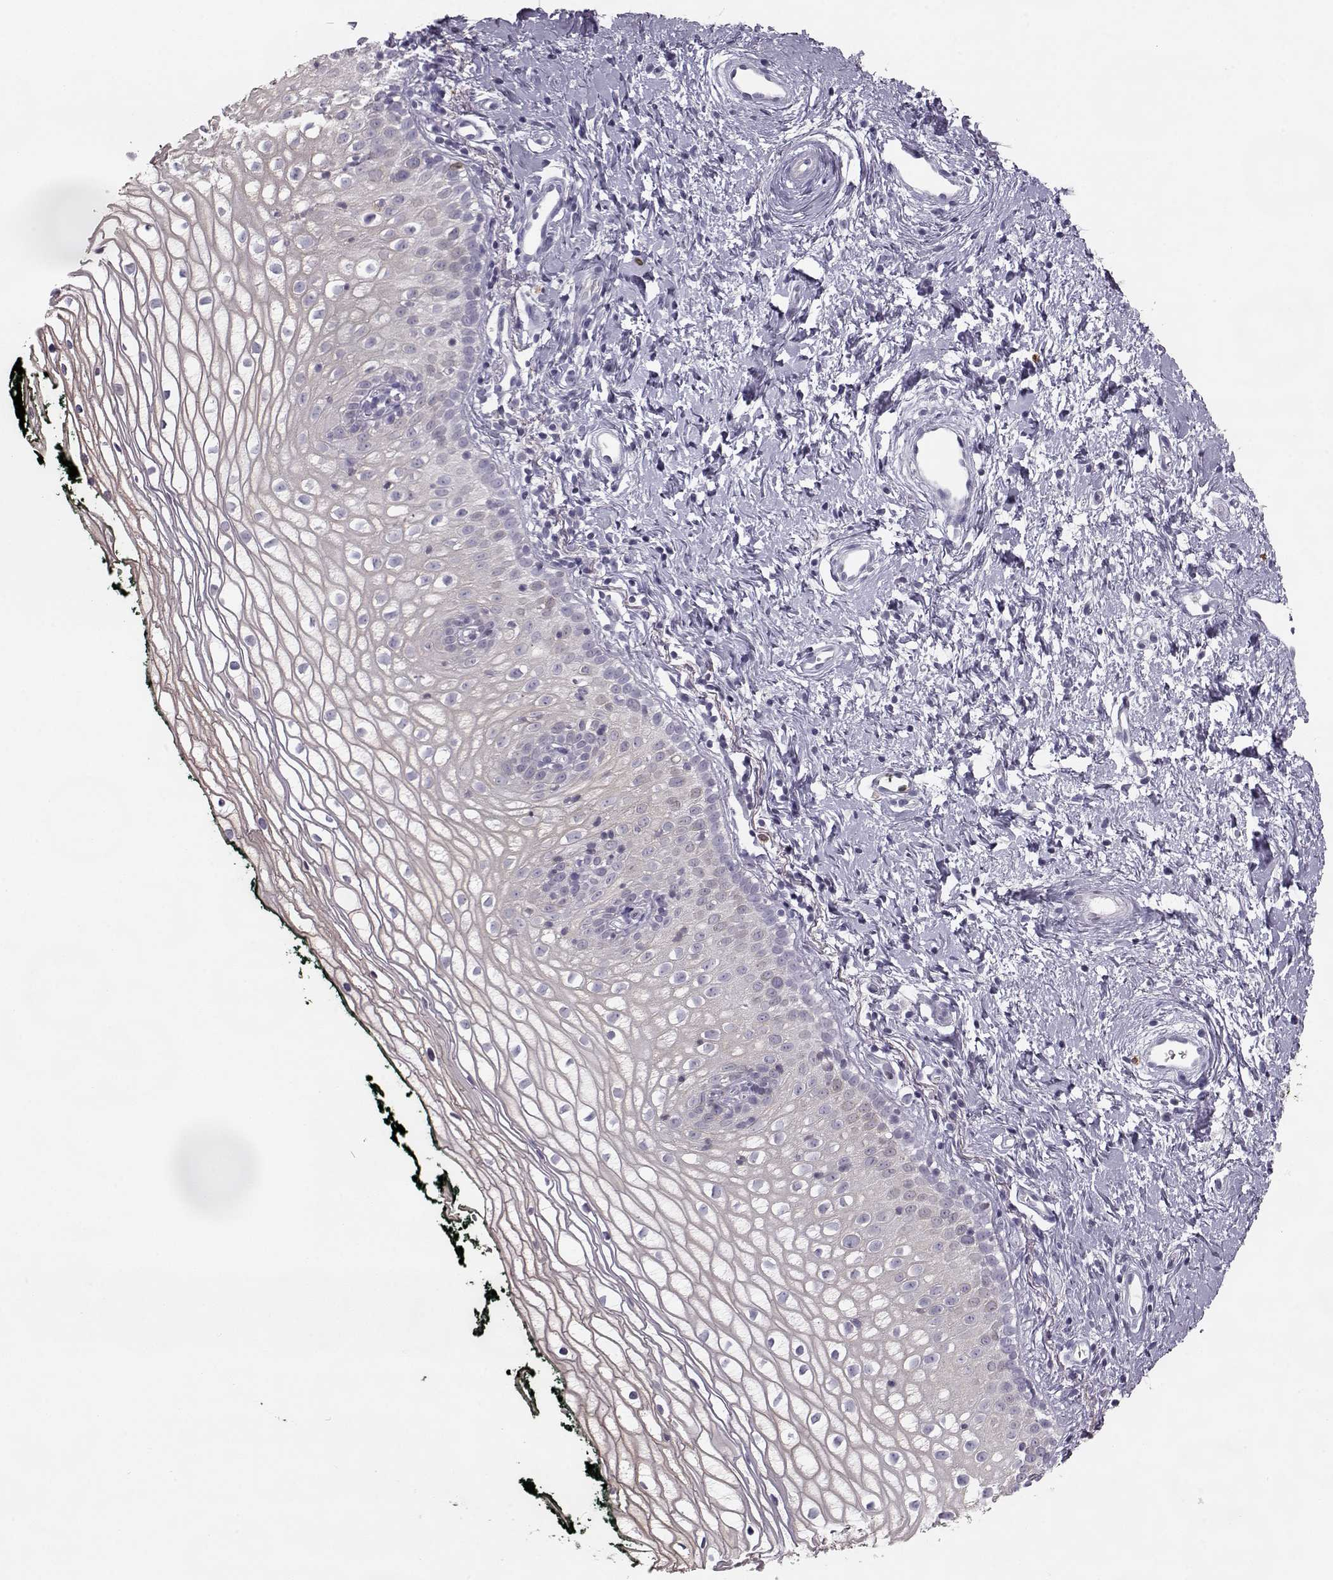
{"staining": {"intensity": "negative", "quantity": "none", "location": "none"}, "tissue": "vagina", "cell_type": "Squamous epithelial cells", "image_type": "normal", "snomed": [{"axis": "morphology", "description": "Normal tissue, NOS"}, {"axis": "topography", "description": "Vagina"}], "caption": "Squamous epithelial cells show no significant staining in unremarkable vagina.", "gene": "ELOVL5", "patient": {"sex": "female", "age": 47}}